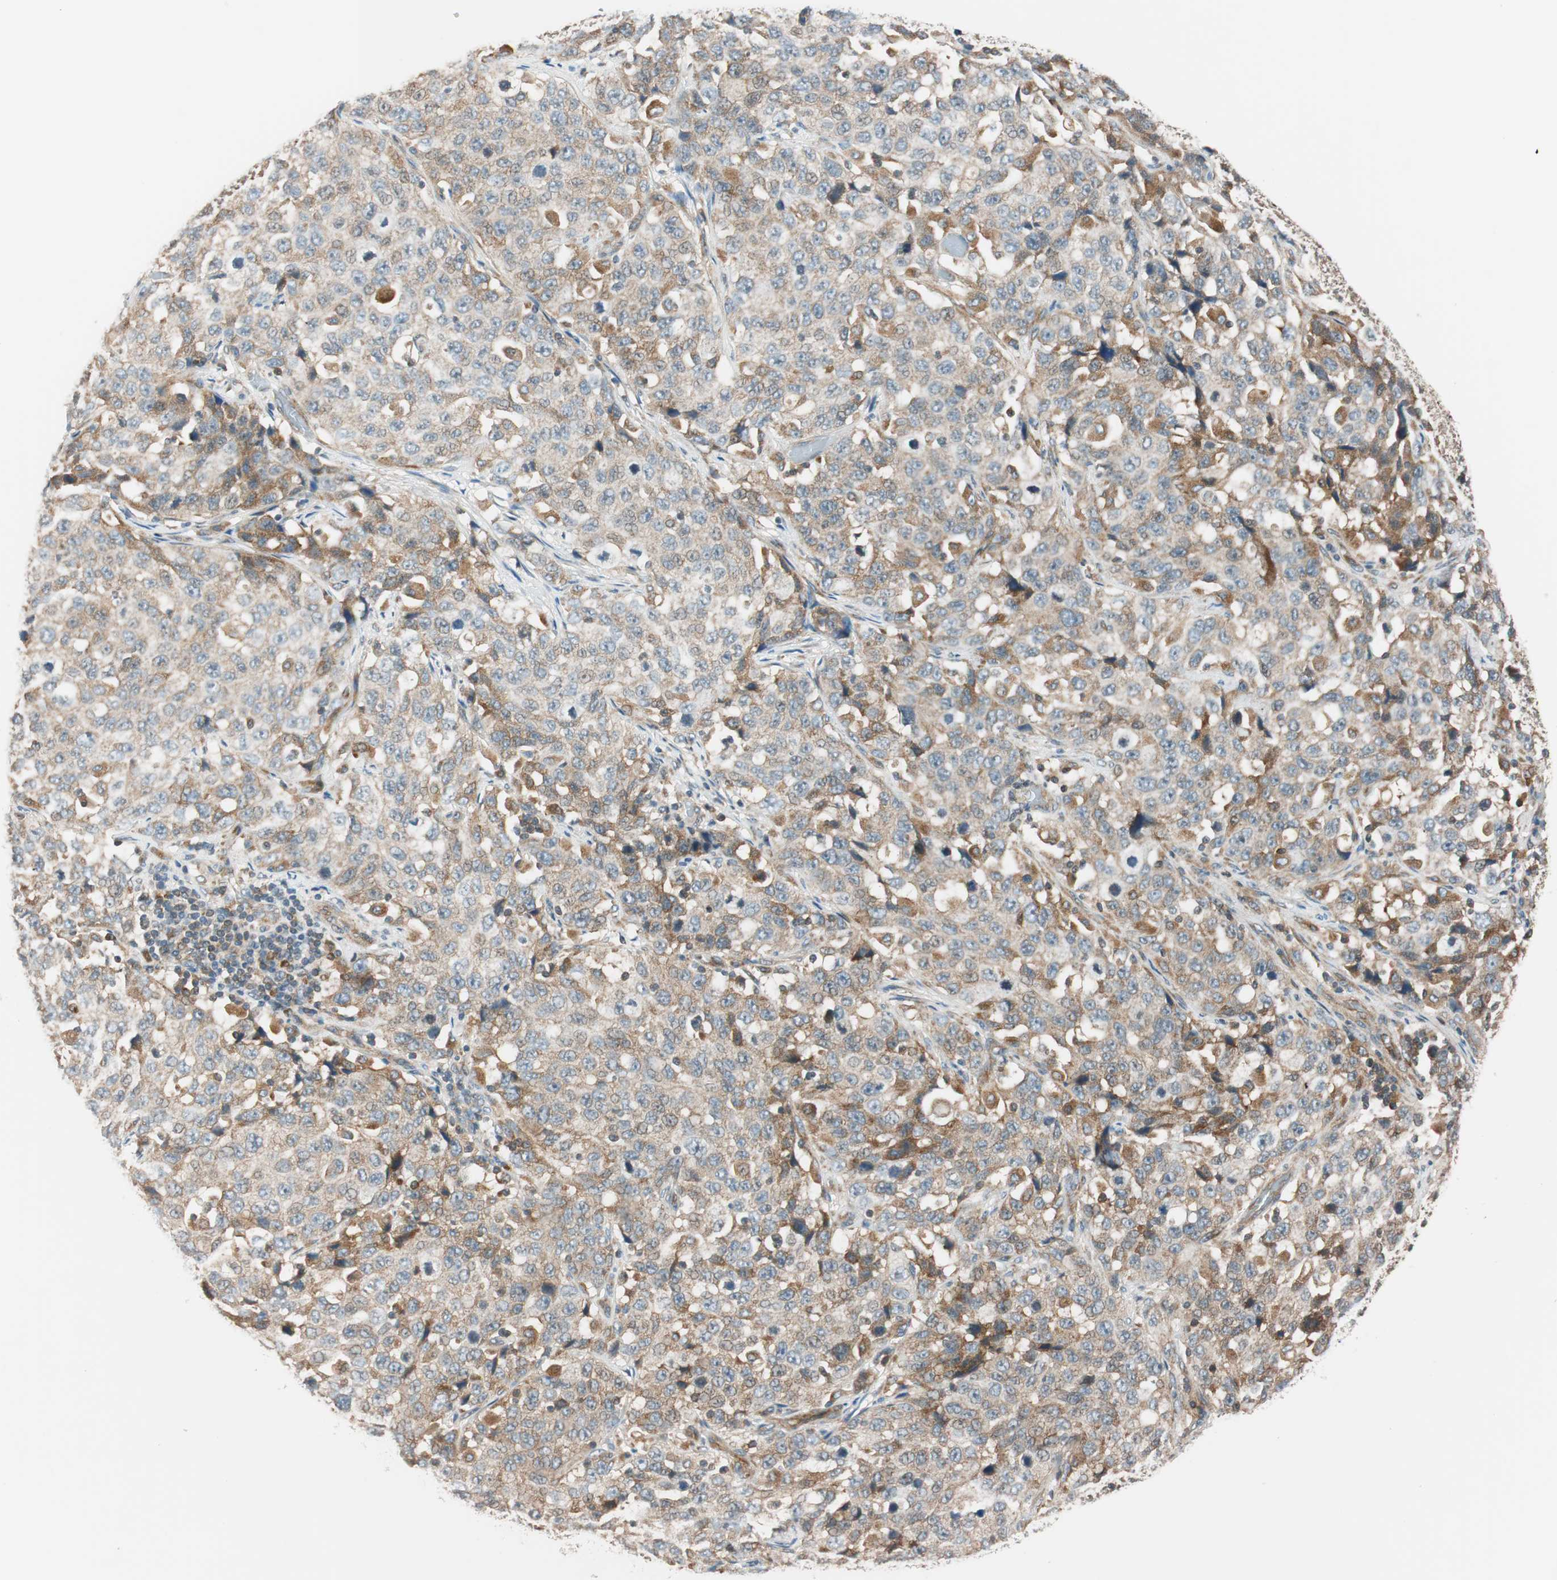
{"staining": {"intensity": "moderate", "quantity": "25%-75%", "location": "cytoplasmic/membranous"}, "tissue": "stomach cancer", "cell_type": "Tumor cells", "image_type": "cancer", "snomed": [{"axis": "morphology", "description": "Normal tissue, NOS"}, {"axis": "morphology", "description": "Adenocarcinoma, NOS"}, {"axis": "topography", "description": "Stomach"}], "caption": "Adenocarcinoma (stomach) stained for a protein (brown) shows moderate cytoplasmic/membranous positive staining in approximately 25%-75% of tumor cells.", "gene": "ABI1", "patient": {"sex": "male", "age": 48}}